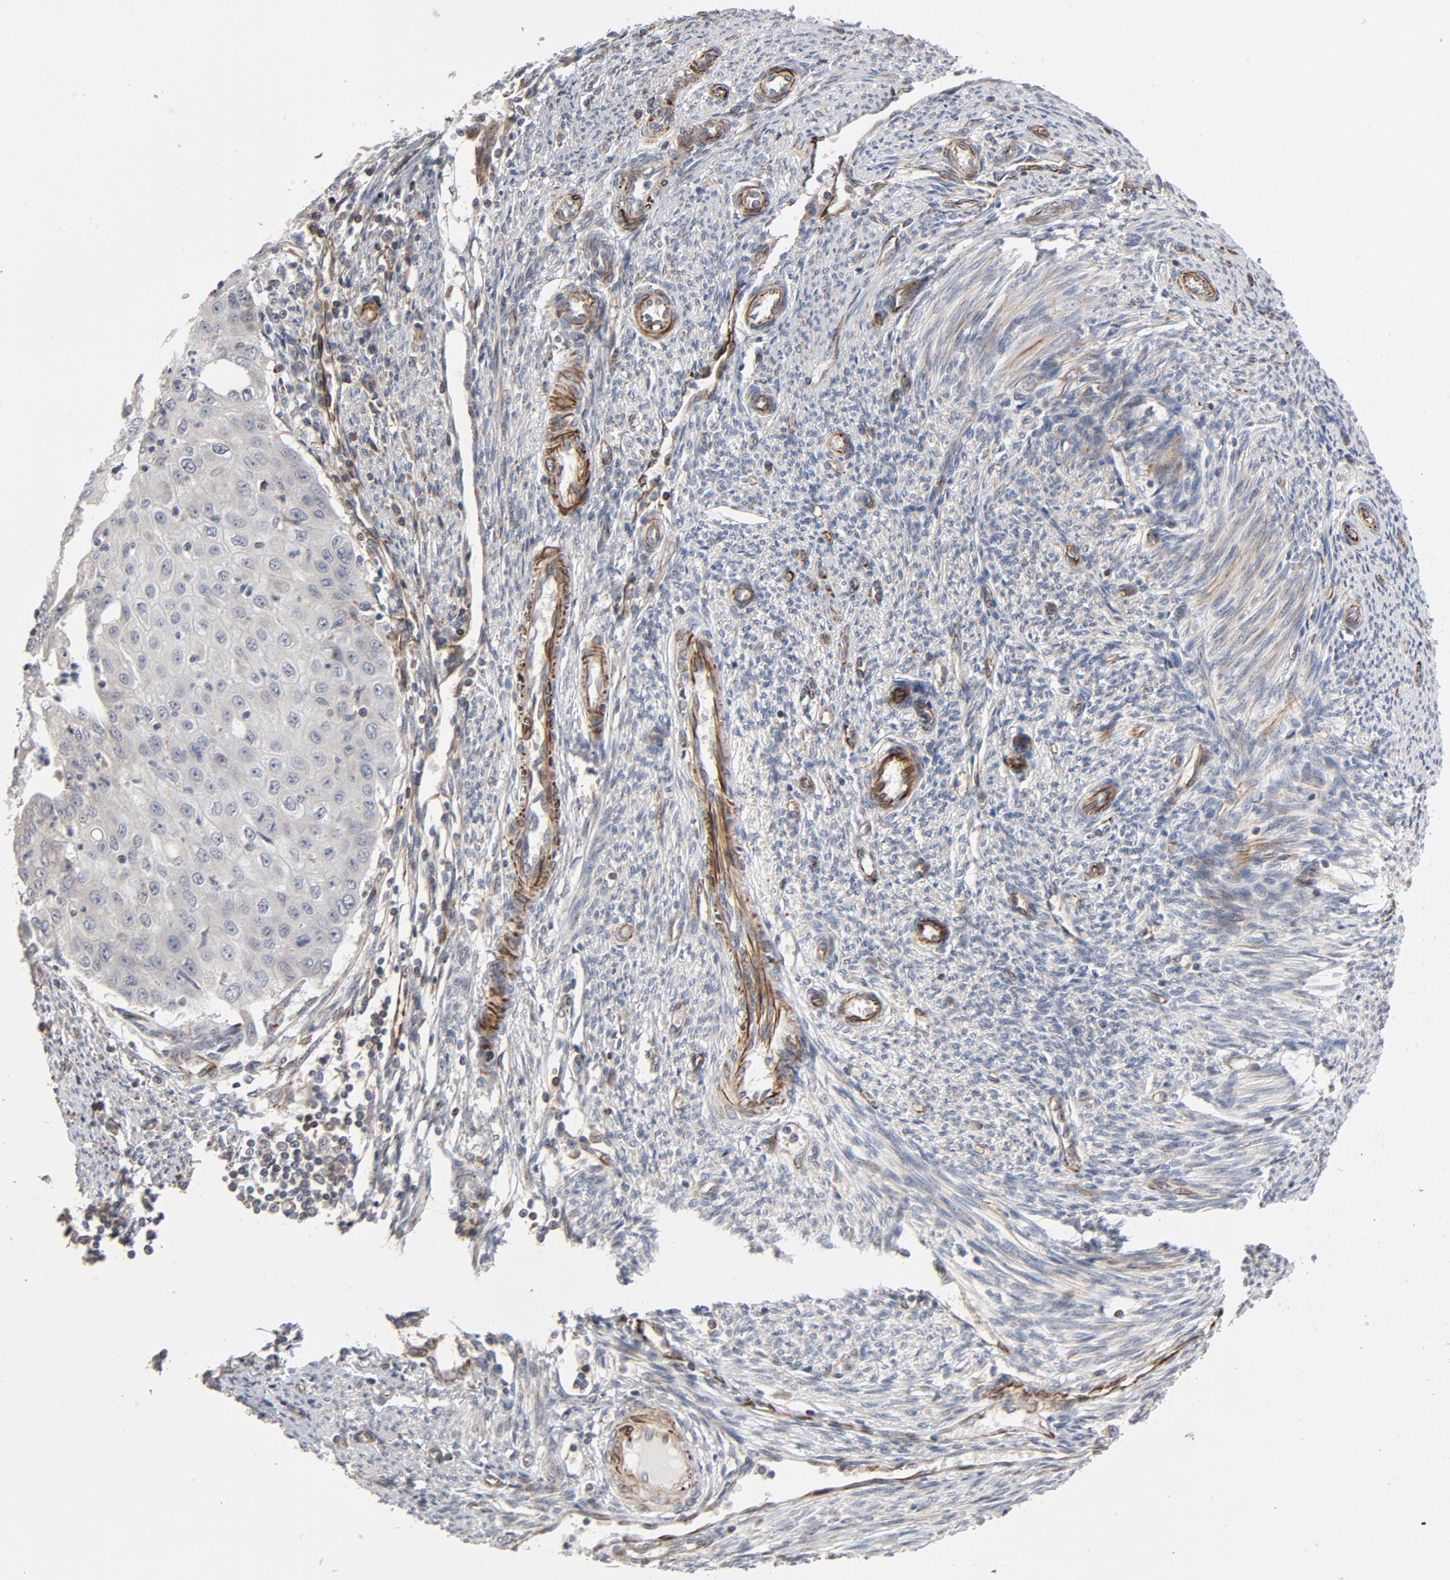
{"staining": {"intensity": "weak", "quantity": "25%-75%", "location": "cytoplasmic/membranous"}, "tissue": "endometrial cancer", "cell_type": "Tumor cells", "image_type": "cancer", "snomed": [{"axis": "morphology", "description": "Adenocarcinoma, NOS"}, {"axis": "topography", "description": "Endometrium"}], "caption": "A brown stain labels weak cytoplasmic/membranous positivity of a protein in human endometrial cancer (adenocarcinoma) tumor cells.", "gene": "FAM118A", "patient": {"sex": "female", "age": 79}}